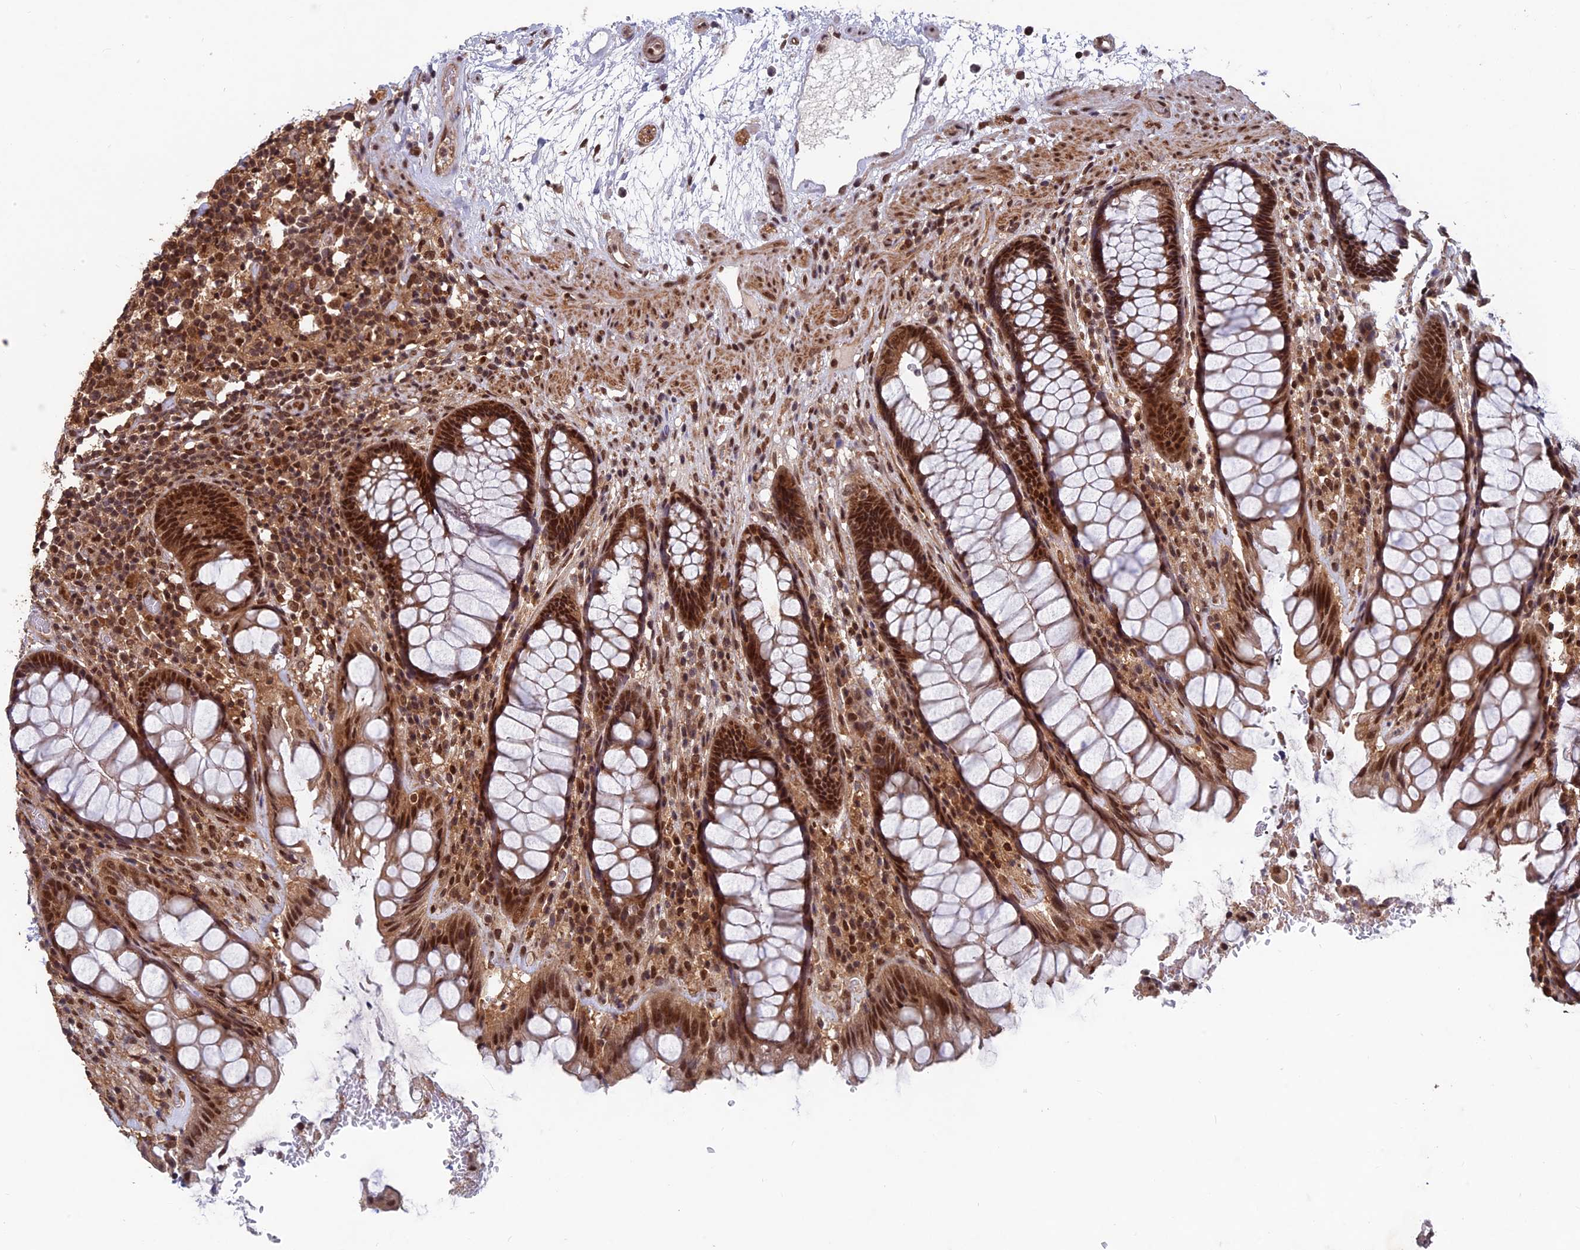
{"staining": {"intensity": "strong", "quantity": ">75%", "location": "cytoplasmic/membranous,nuclear"}, "tissue": "rectum", "cell_type": "Glandular cells", "image_type": "normal", "snomed": [{"axis": "morphology", "description": "Normal tissue, NOS"}, {"axis": "topography", "description": "Rectum"}], "caption": "Immunohistochemistry (IHC) of unremarkable human rectum shows high levels of strong cytoplasmic/membranous,nuclear expression in approximately >75% of glandular cells. The staining is performed using DAB (3,3'-diaminobenzidine) brown chromogen to label protein expression. The nuclei are counter-stained blue using hematoxylin.", "gene": "FAM53C", "patient": {"sex": "male", "age": 64}}